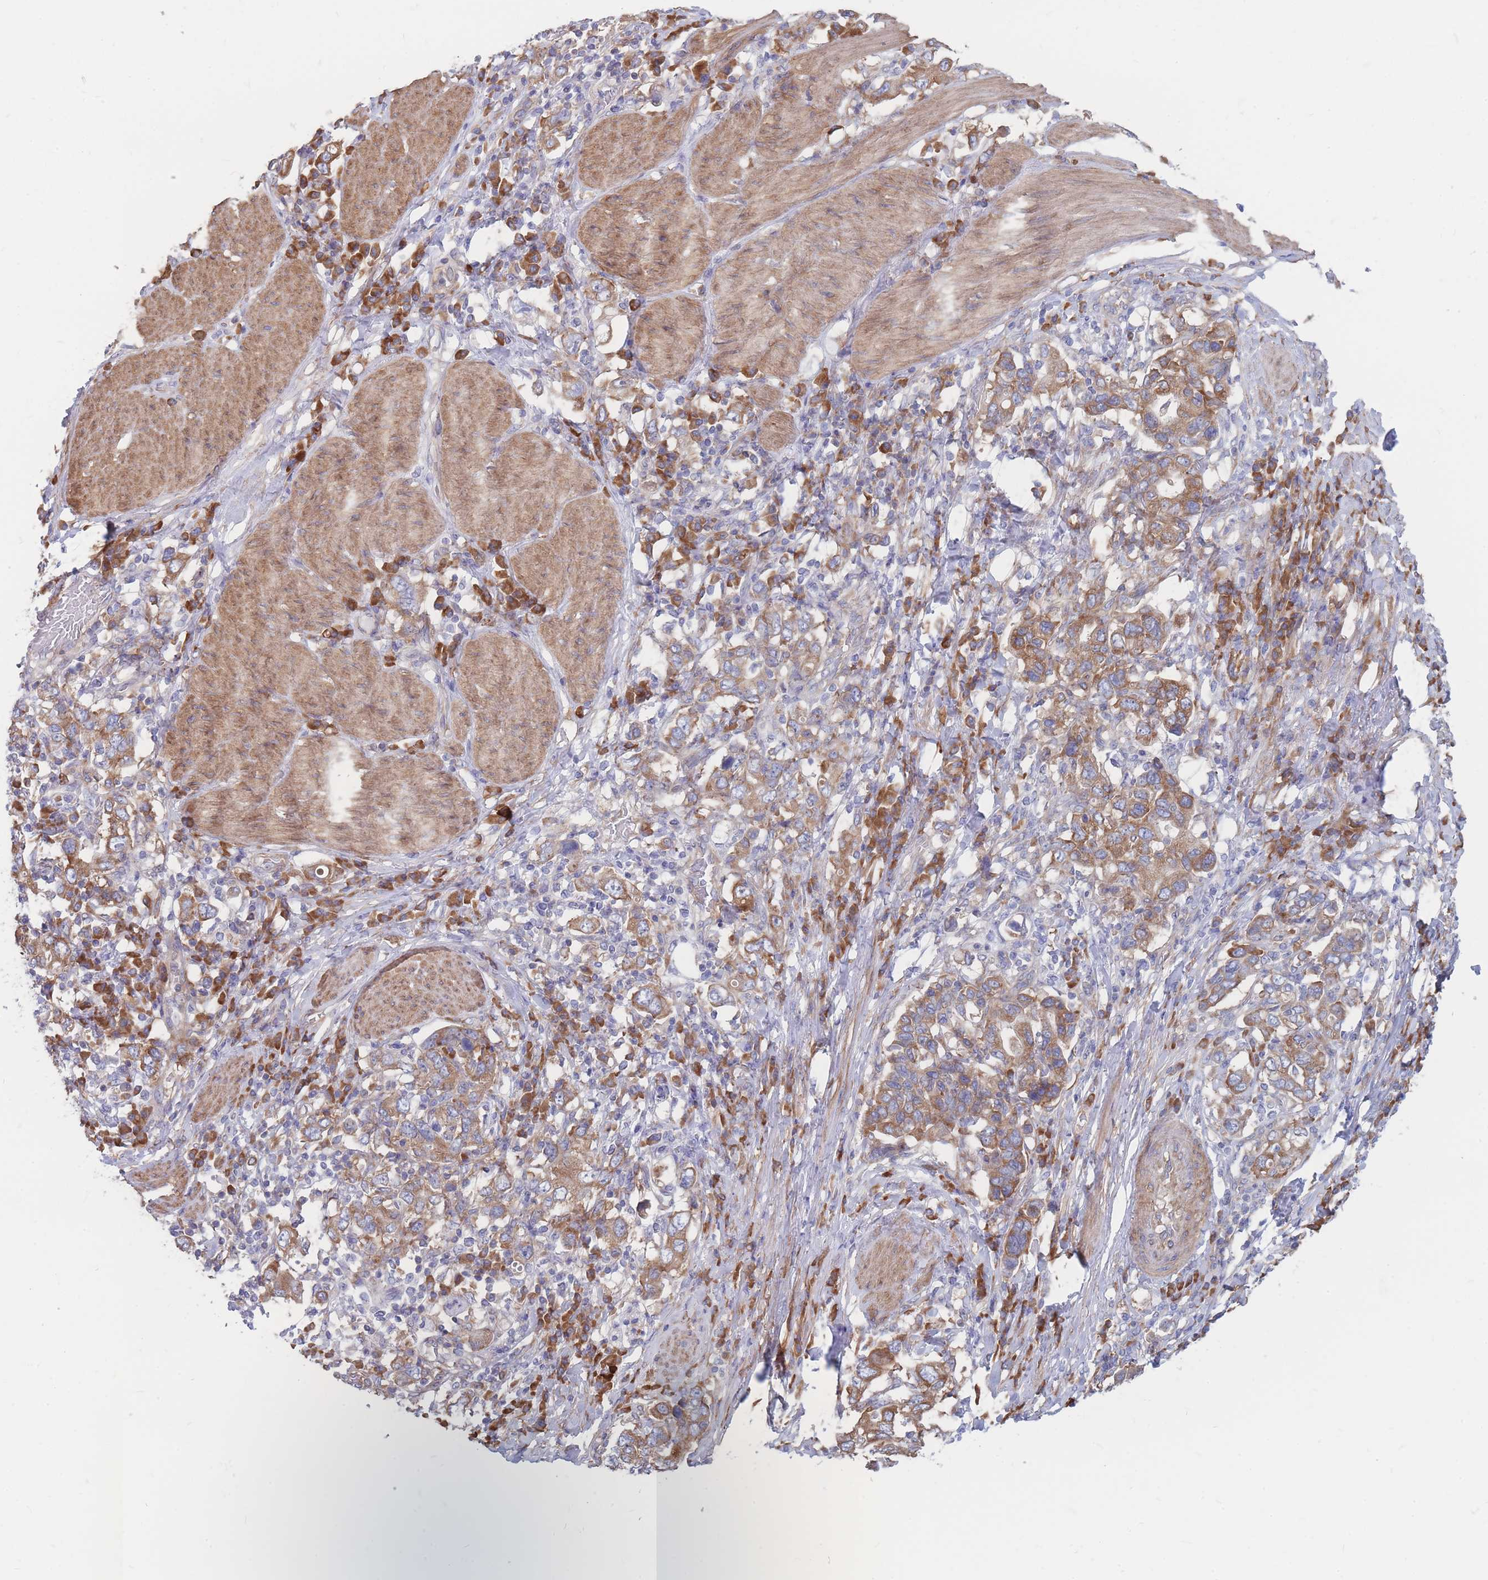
{"staining": {"intensity": "moderate", "quantity": ">75%", "location": "cytoplasmic/membranous"}, "tissue": "stomach cancer", "cell_type": "Tumor cells", "image_type": "cancer", "snomed": [{"axis": "morphology", "description": "Adenocarcinoma, NOS"}, {"axis": "topography", "description": "Stomach, upper"}, {"axis": "topography", "description": "Stomach"}], "caption": "Immunohistochemical staining of stomach adenocarcinoma exhibits medium levels of moderate cytoplasmic/membranous protein staining in approximately >75% of tumor cells. (Brightfield microscopy of DAB IHC at high magnification).", "gene": "RPL8", "patient": {"sex": "male", "age": 62}}